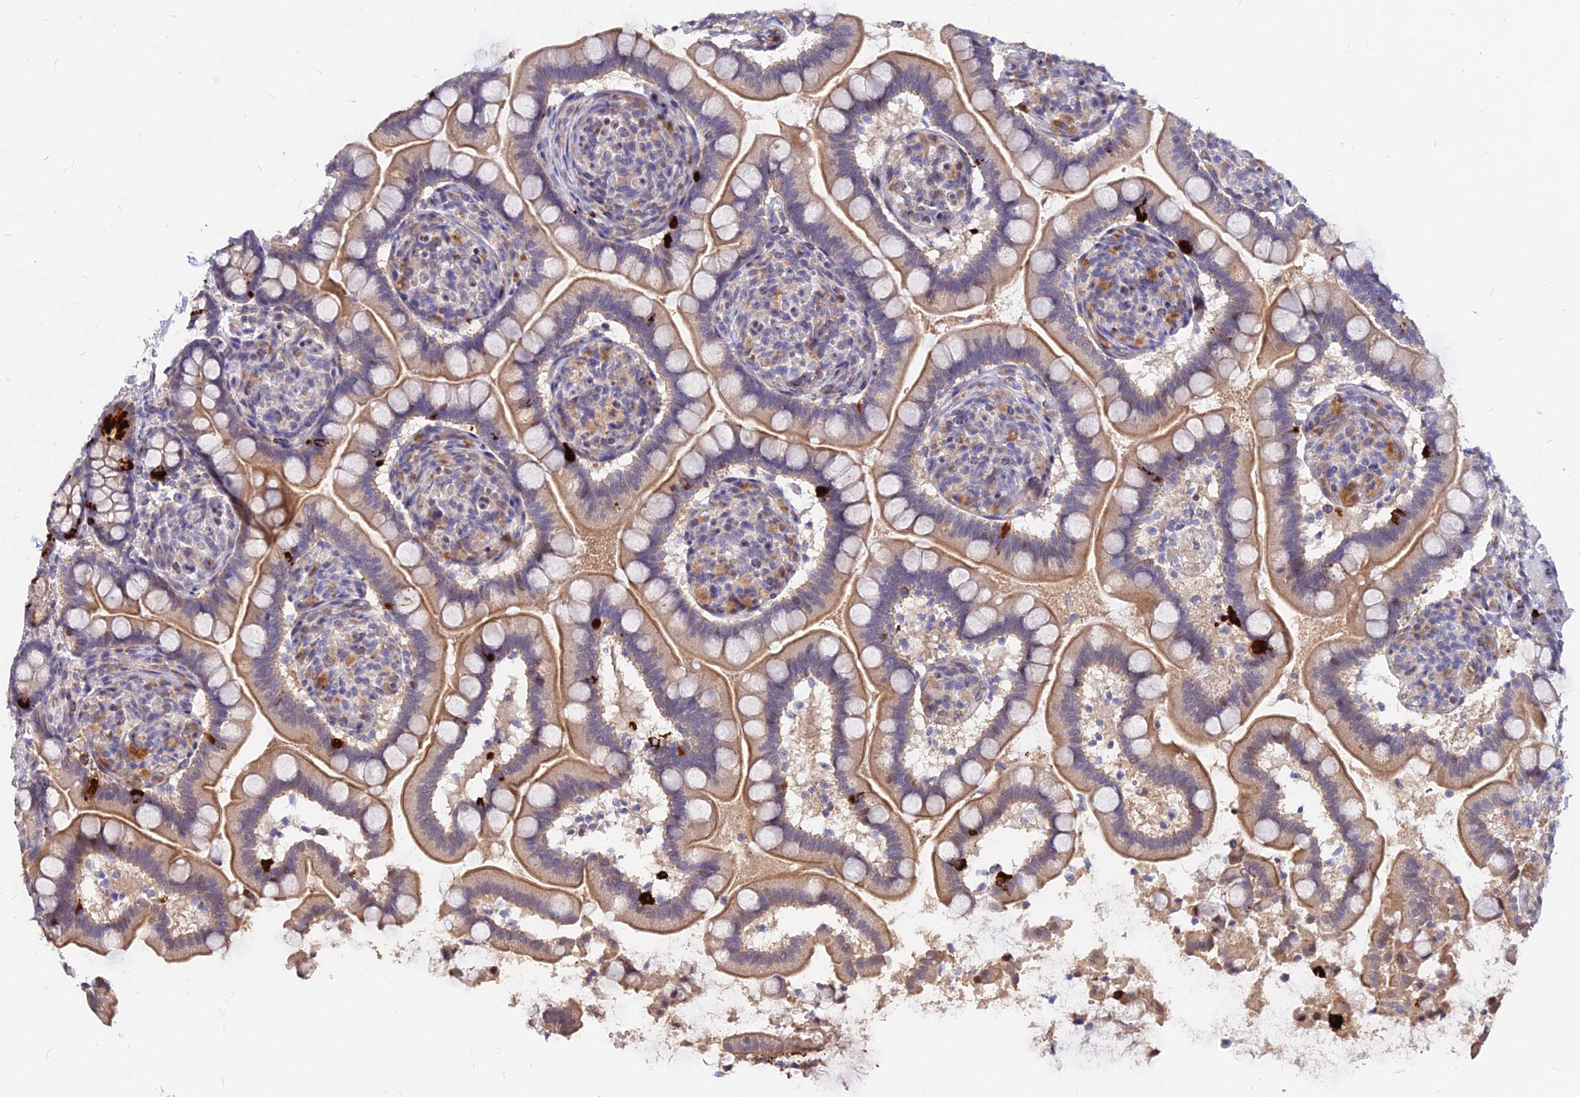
{"staining": {"intensity": "strong", "quantity": "<25%", "location": "cytoplasmic/membranous"}, "tissue": "small intestine", "cell_type": "Glandular cells", "image_type": "normal", "snomed": [{"axis": "morphology", "description": "Normal tissue, NOS"}, {"axis": "topography", "description": "Small intestine"}], "caption": "A micrograph of small intestine stained for a protein displays strong cytoplasmic/membranous brown staining in glandular cells. The staining is performed using DAB (3,3'-diaminobenzidine) brown chromogen to label protein expression. The nuclei are counter-stained blue using hematoxylin.", "gene": "C11orf68", "patient": {"sex": "female", "age": 64}}